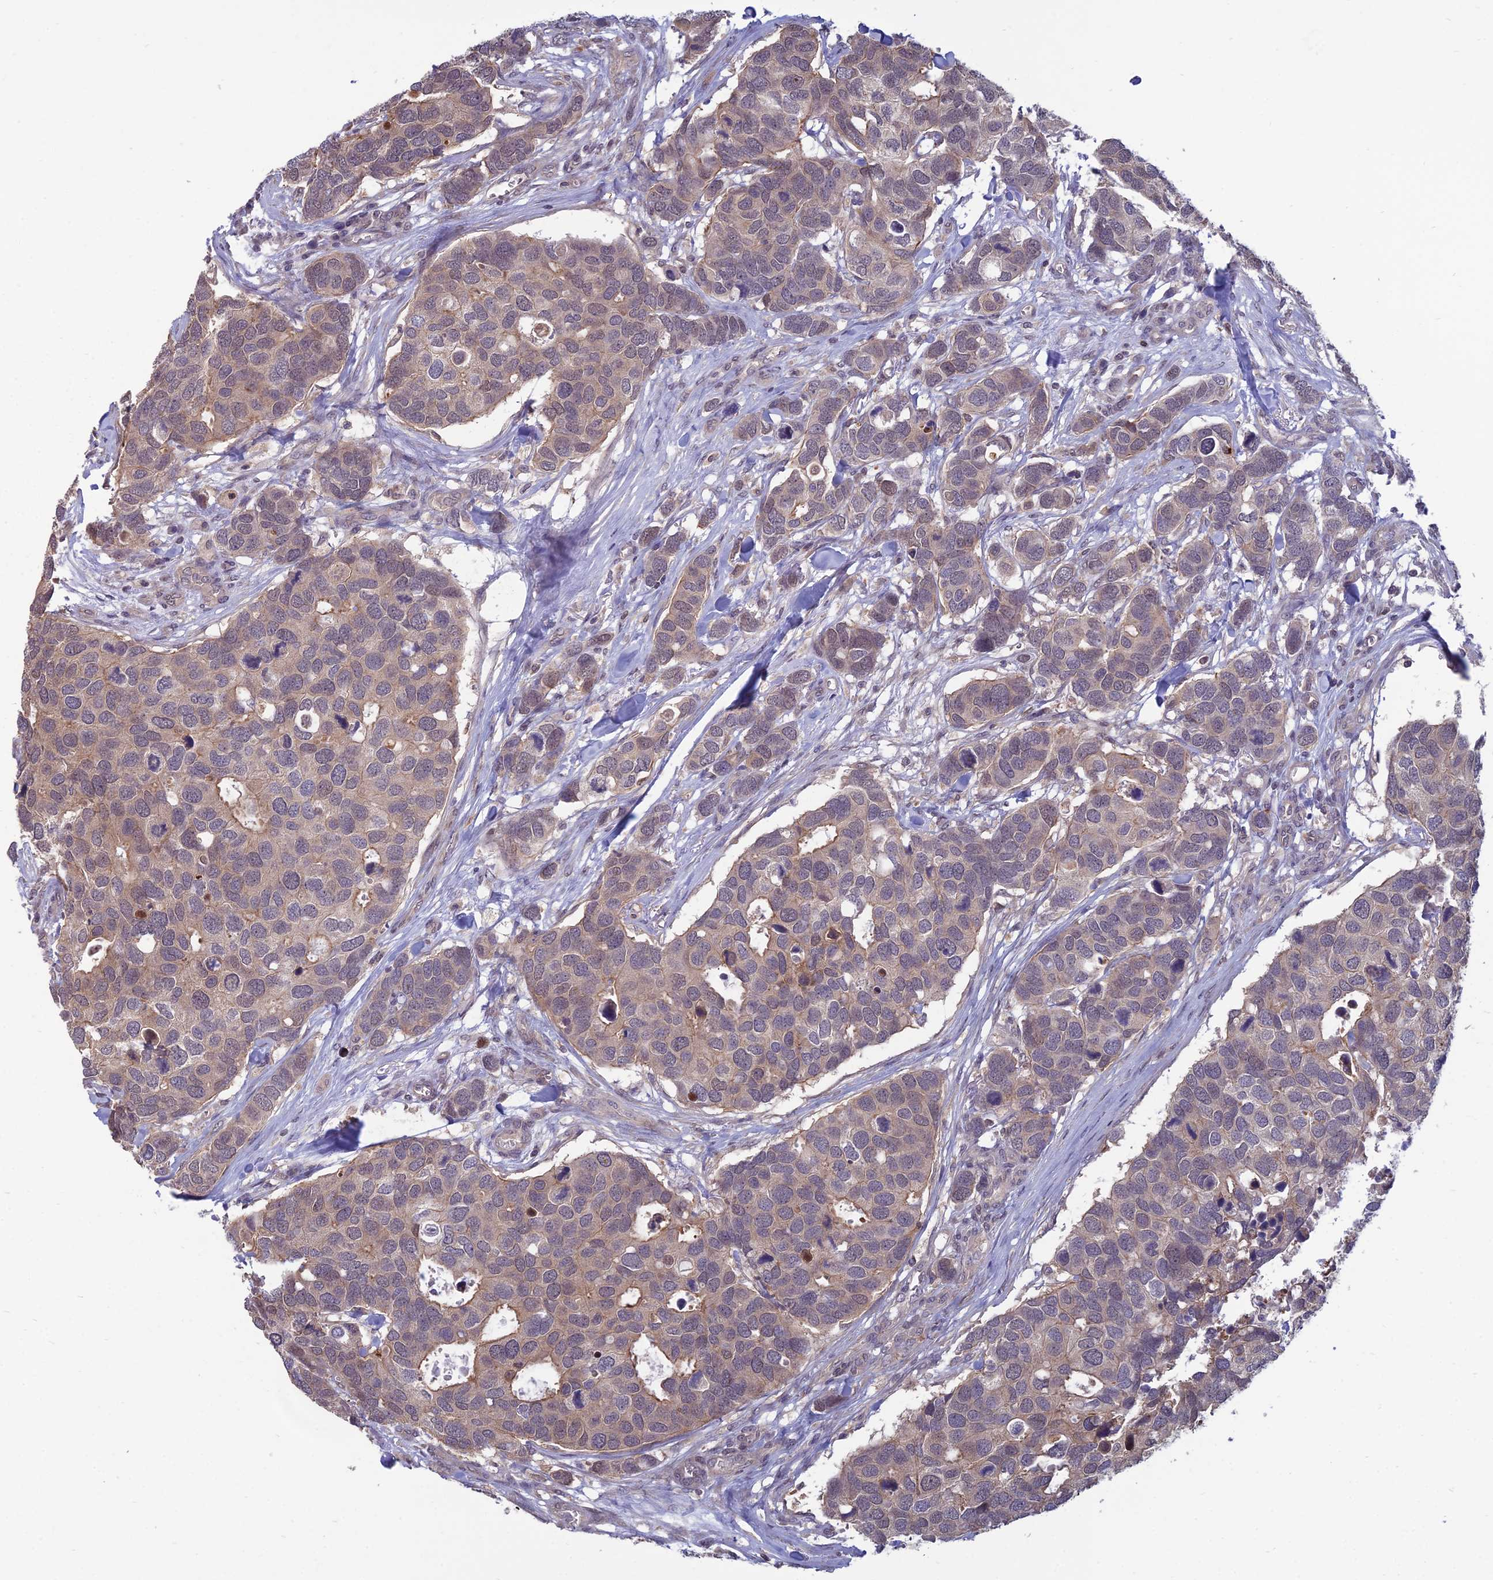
{"staining": {"intensity": "weak", "quantity": "25%-75%", "location": "cytoplasmic/membranous"}, "tissue": "breast cancer", "cell_type": "Tumor cells", "image_type": "cancer", "snomed": [{"axis": "morphology", "description": "Duct carcinoma"}, {"axis": "topography", "description": "Breast"}], "caption": "The photomicrograph exhibits immunohistochemical staining of breast cancer. There is weak cytoplasmic/membranous expression is appreciated in about 25%-75% of tumor cells. Using DAB (3,3'-diaminobenzidine) (brown) and hematoxylin (blue) stains, captured at high magnification using brightfield microscopy.", "gene": "OPA3", "patient": {"sex": "female", "age": 83}}